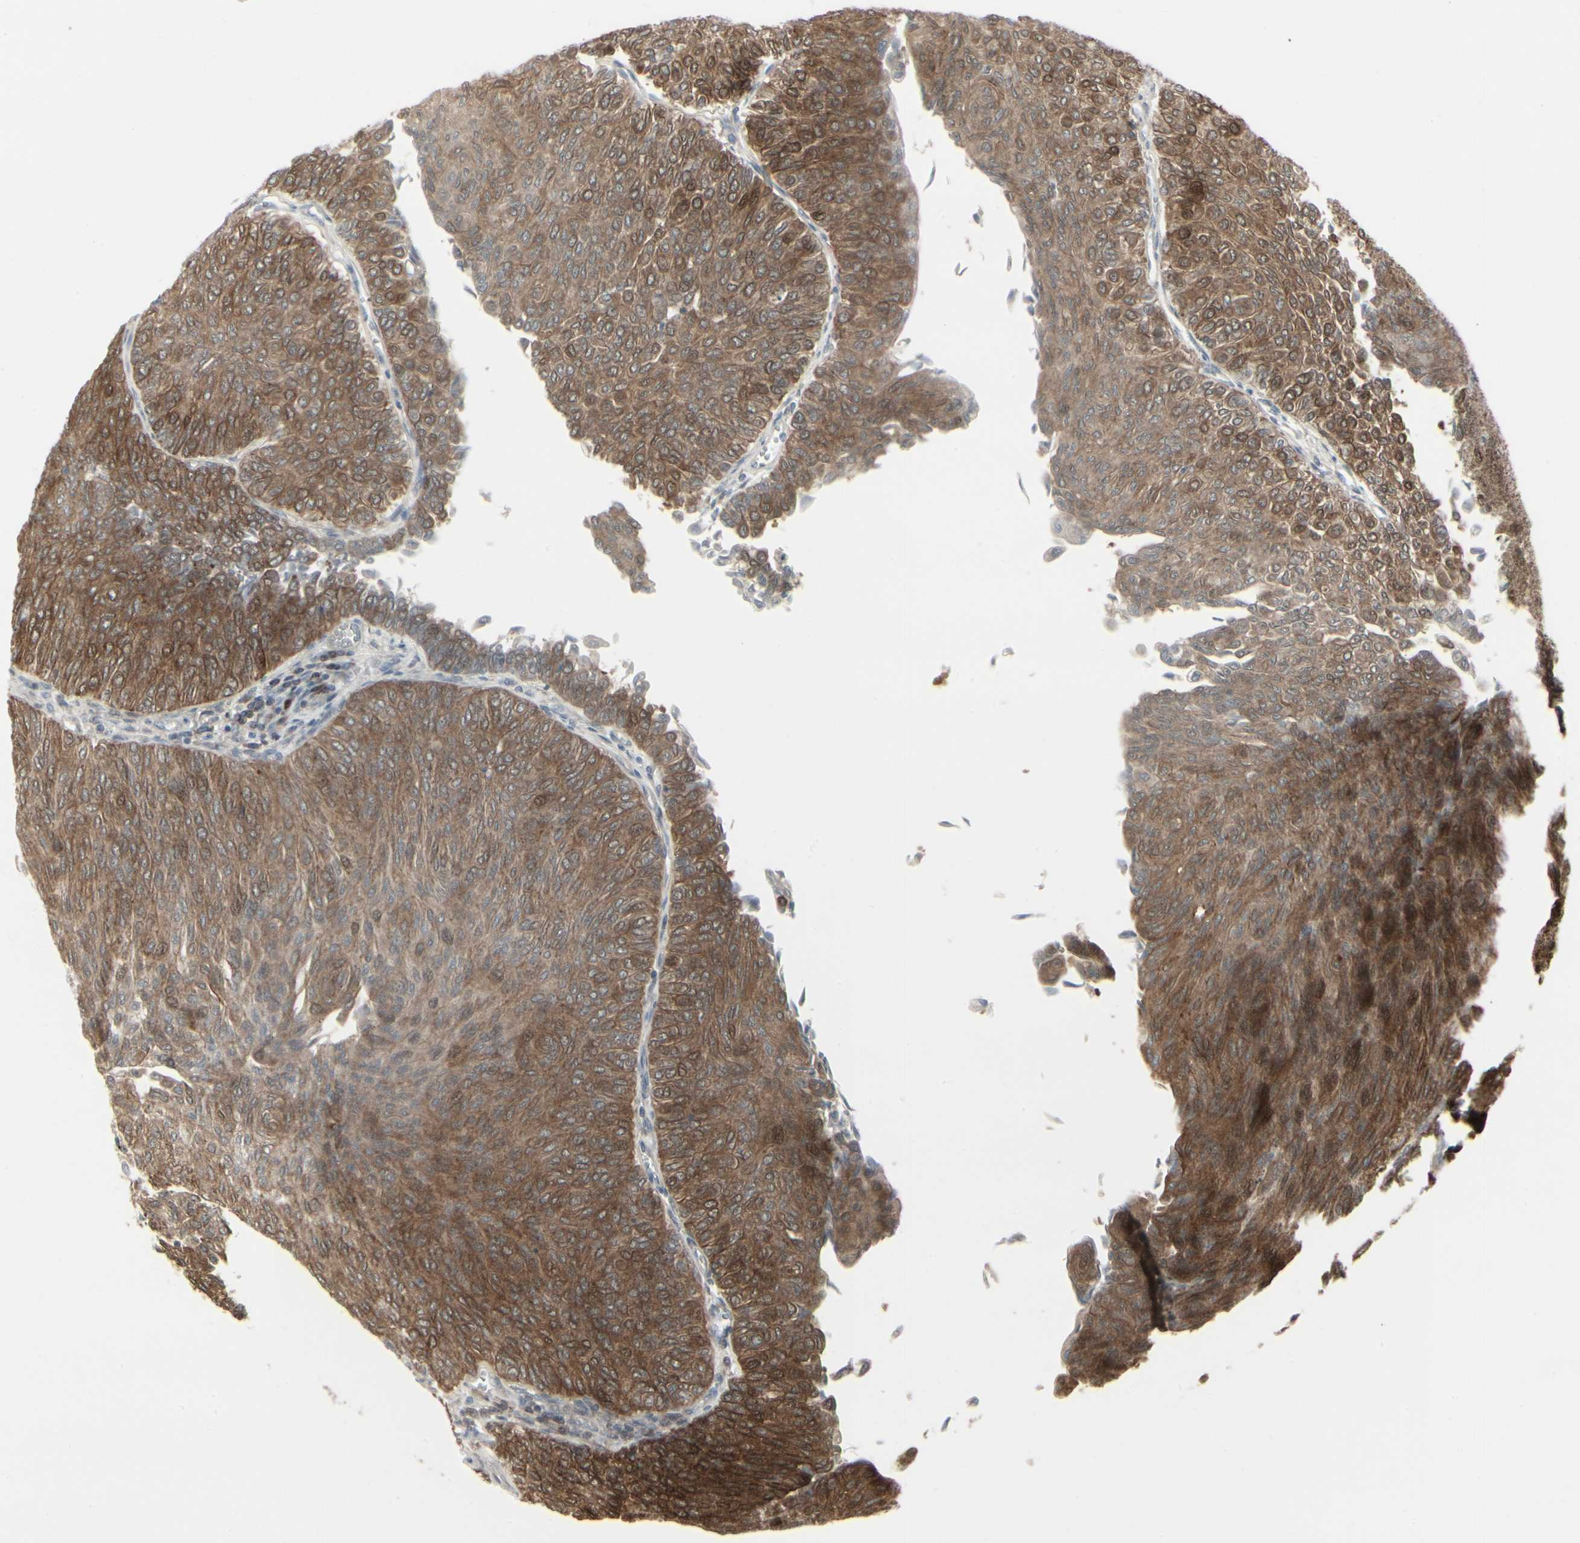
{"staining": {"intensity": "moderate", "quantity": ">75%", "location": "cytoplasmic/membranous"}, "tissue": "urothelial cancer", "cell_type": "Tumor cells", "image_type": "cancer", "snomed": [{"axis": "morphology", "description": "Urothelial carcinoma, Low grade"}, {"axis": "topography", "description": "Urinary bladder"}], "caption": "Human low-grade urothelial carcinoma stained with a brown dye exhibits moderate cytoplasmic/membranous positive expression in about >75% of tumor cells.", "gene": "IGFBP6", "patient": {"sex": "male", "age": 78}}